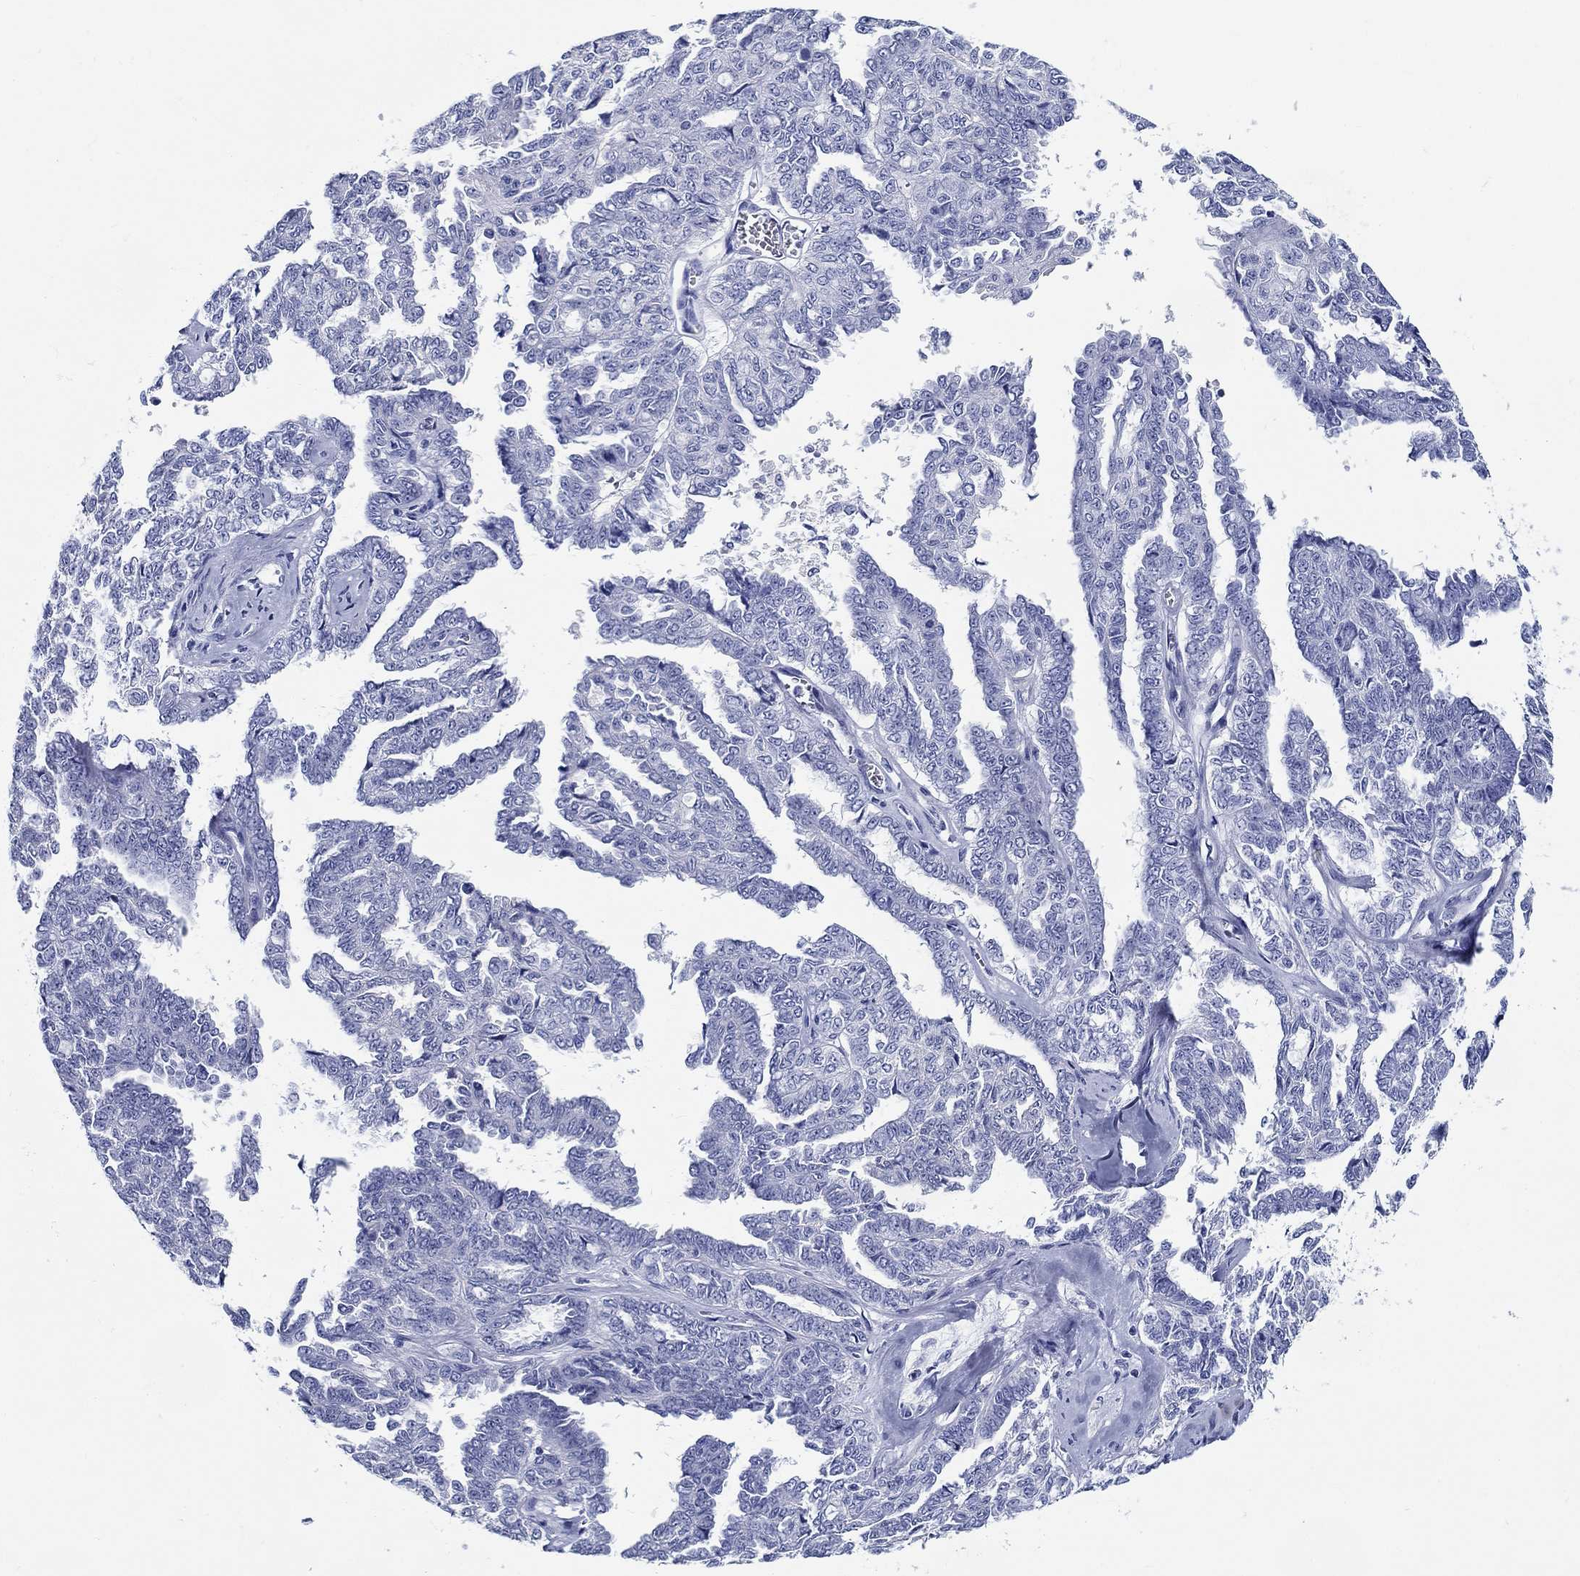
{"staining": {"intensity": "negative", "quantity": "none", "location": "none"}, "tissue": "ovarian cancer", "cell_type": "Tumor cells", "image_type": "cancer", "snomed": [{"axis": "morphology", "description": "Cystadenocarcinoma, serous, NOS"}, {"axis": "topography", "description": "Ovary"}], "caption": "Tumor cells are negative for protein expression in human ovarian cancer.", "gene": "FBXO2", "patient": {"sex": "female", "age": 71}}